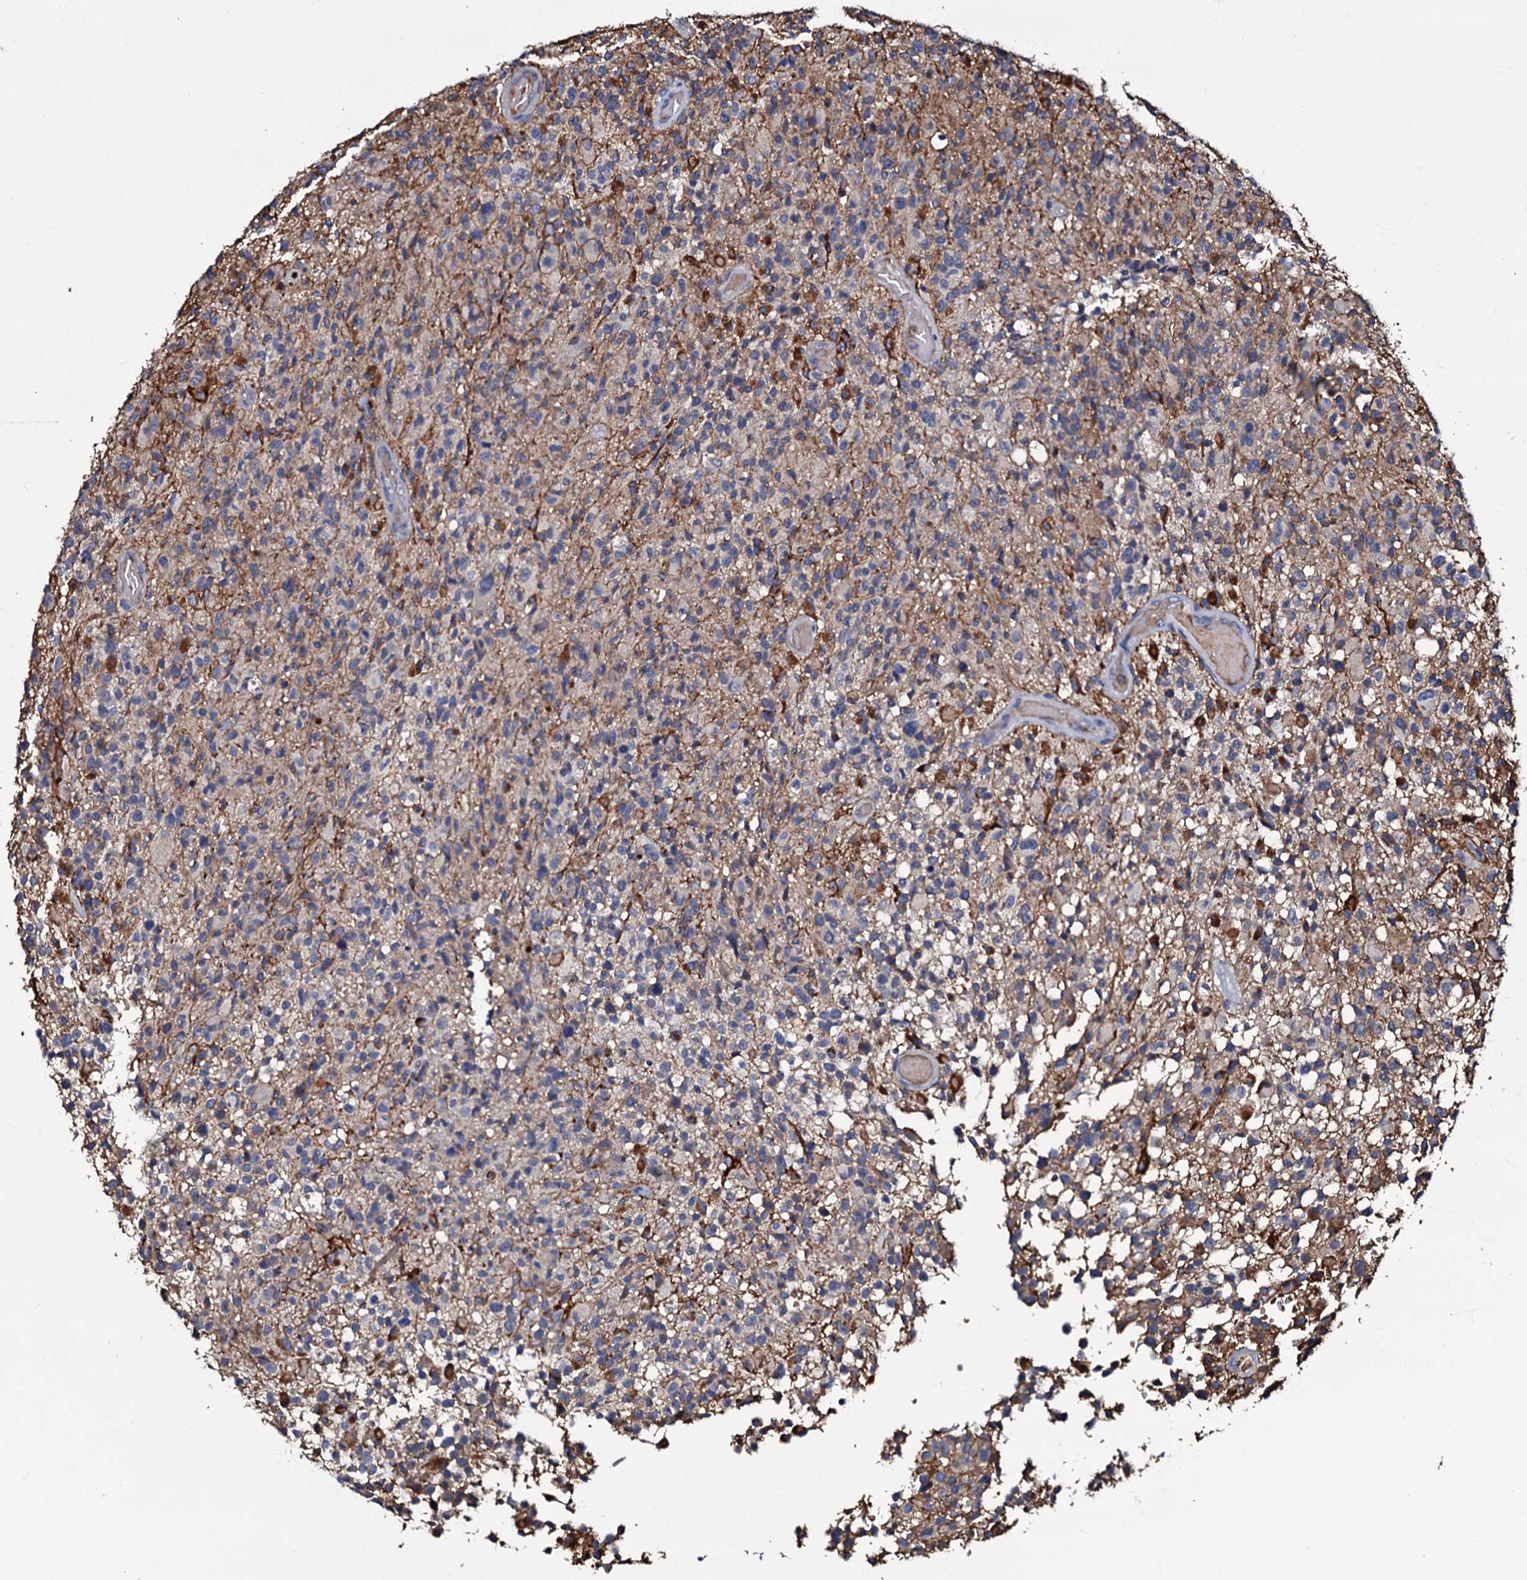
{"staining": {"intensity": "moderate", "quantity": "<25%", "location": "cytoplasmic/membranous"}, "tissue": "glioma", "cell_type": "Tumor cells", "image_type": "cancer", "snomed": [{"axis": "morphology", "description": "Glioma, malignant, High grade"}, {"axis": "morphology", "description": "Glioblastoma, NOS"}, {"axis": "topography", "description": "Brain"}], "caption": "A brown stain shows moderate cytoplasmic/membranous staining of a protein in glioblastoma tumor cells.", "gene": "CPNE2", "patient": {"sex": "male", "age": 60}}